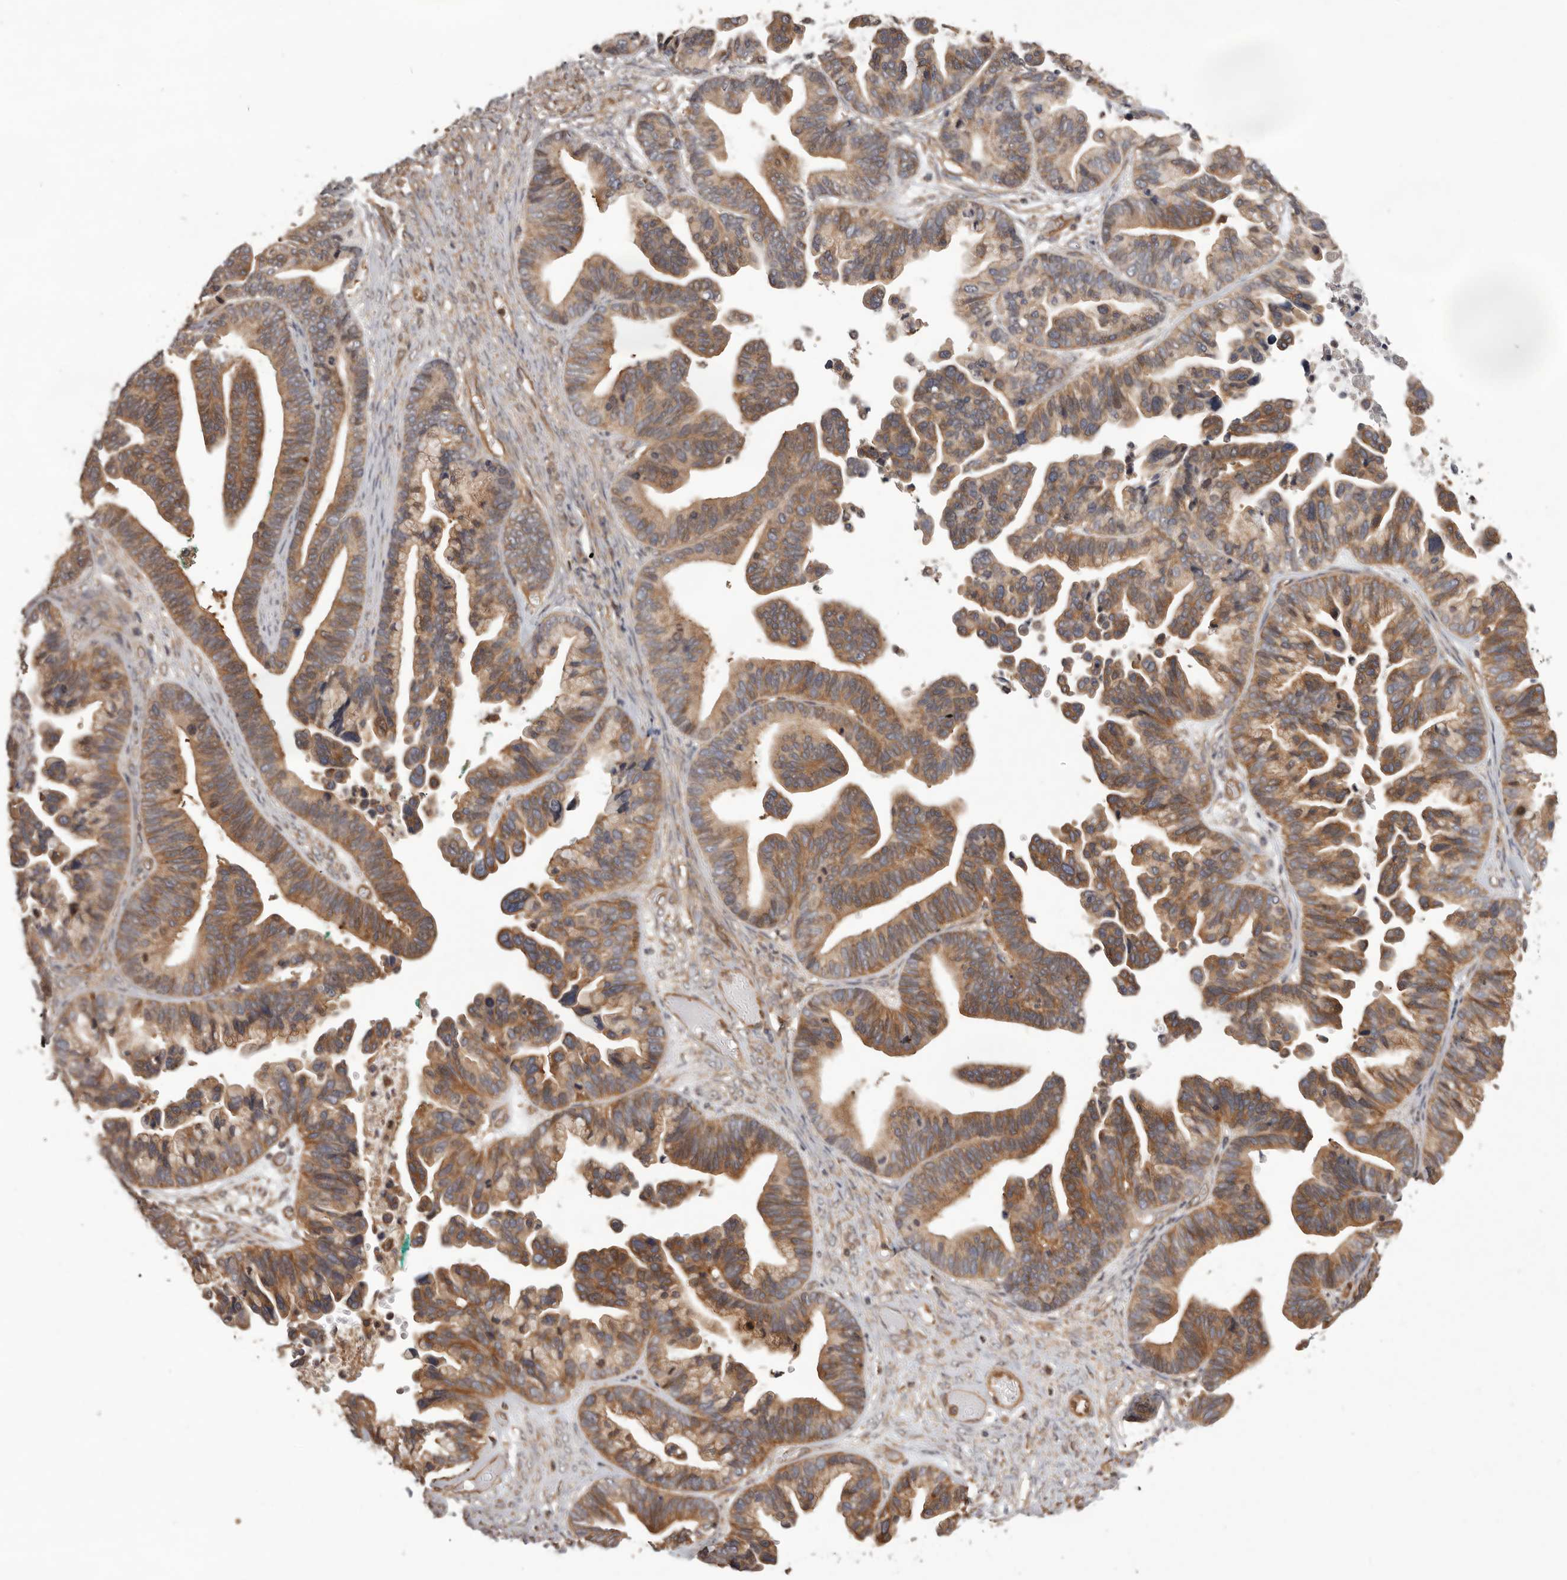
{"staining": {"intensity": "moderate", "quantity": ">75%", "location": "cytoplasmic/membranous"}, "tissue": "ovarian cancer", "cell_type": "Tumor cells", "image_type": "cancer", "snomed": [{"axis": "morphology", "description": "Cystadenocarcinoma, serous, NOS"}, {"axis": "topography", "description": "Ovary"}], "caption": "IHC image of neoplastic tissue: human ovarian cancer (serous cystadenocarcinoma) stained using immunohistochemistry (IHC) displays medium levels of moderate protein expression localized specifically in the cytoplasmic/membranous of tumor cells, appearing as a cytoplasmic/membranous brown color.", "gene": "NFKBIA", "patient": {"sex": "female", "age": 56}}